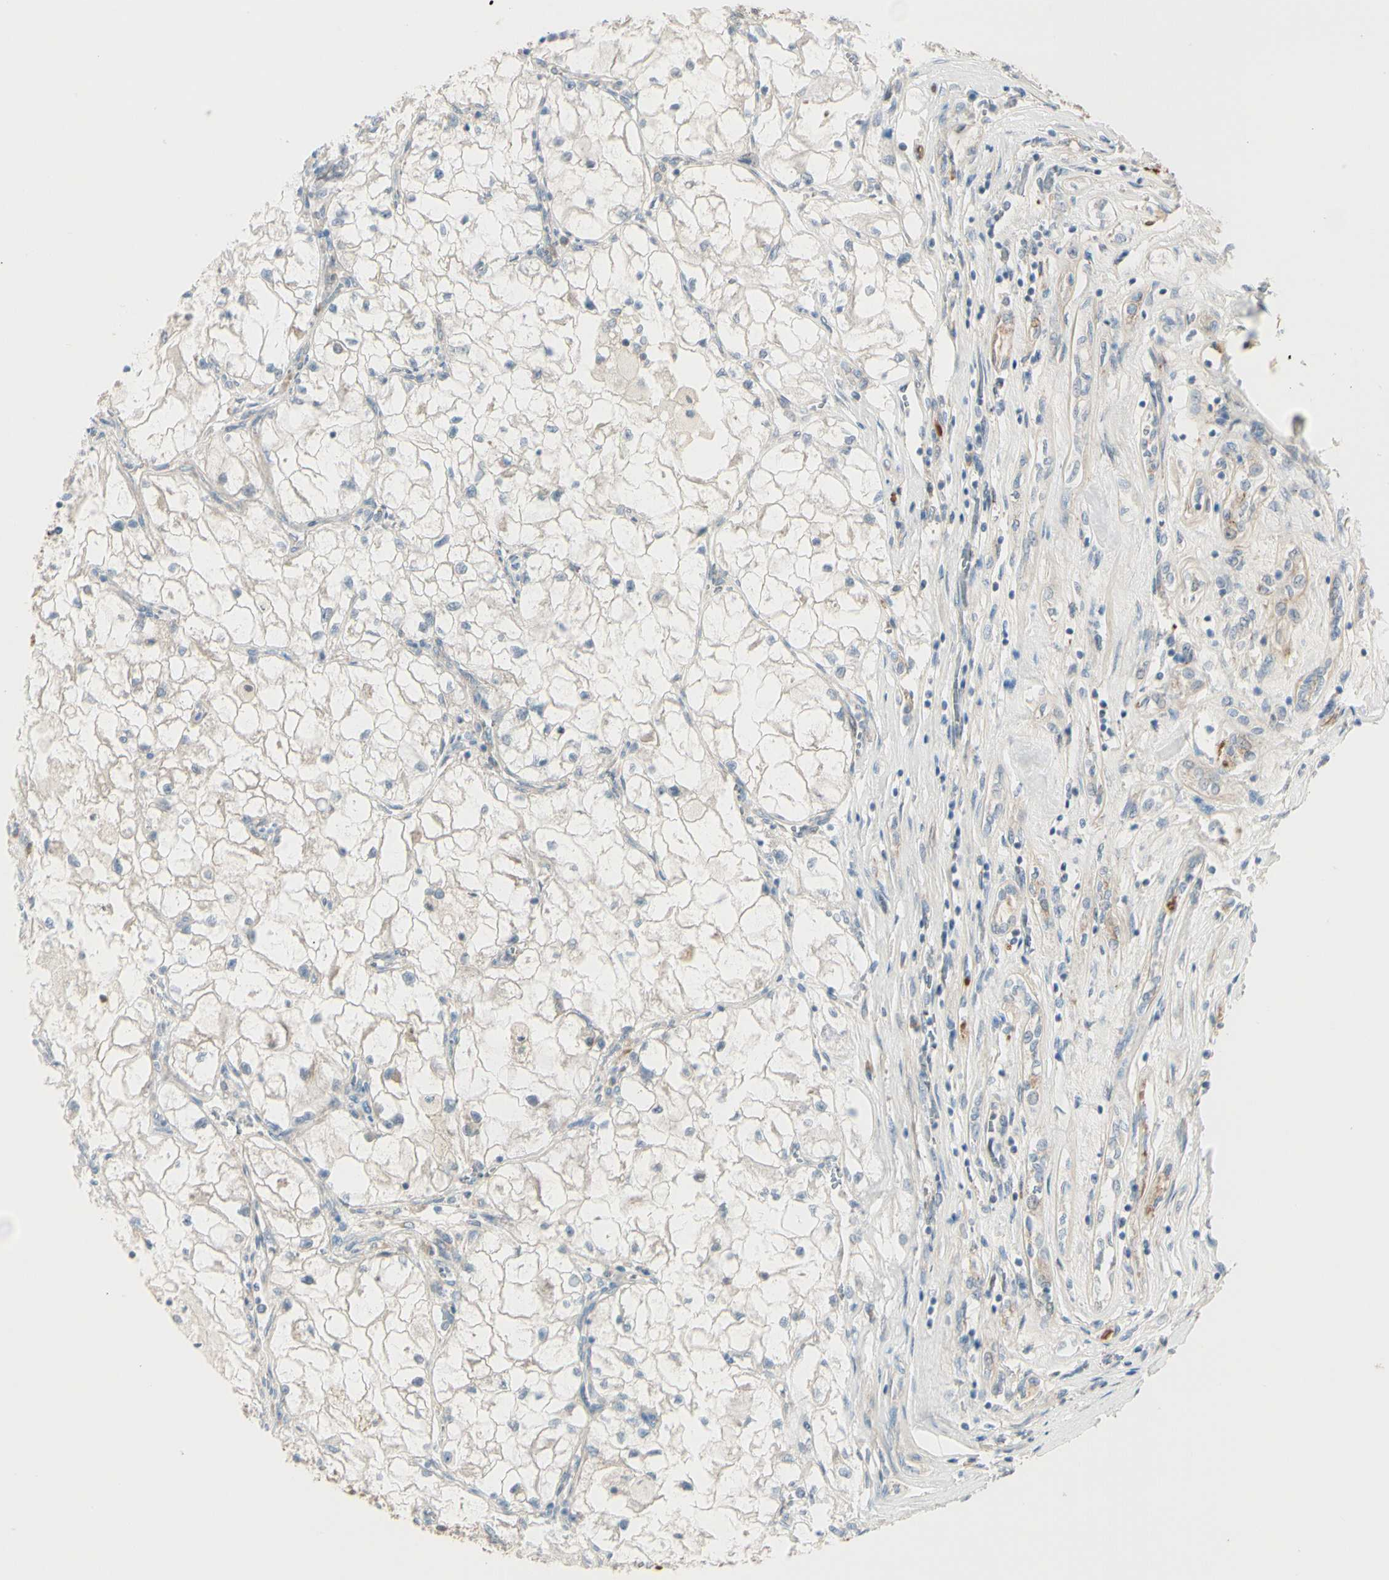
{"staining": {"intensity": "weak", "quantity": ">75%", "location": "cytoplasmic/membranous"}, "tissue": "renal cancer", "cell_type": "Tumor cells", "image_type": "cancer", "snomed": [{"axis": "morphology", "description": "Adenocarcinoma, NOS"}, {"axis": "topography", "description": "Kidney"}], "caption": "DAB immunohistochemical staining of human renal adenocarcinoma exhibits weak cytoplasmic/membranous protein expression in about >75% of tumor cells.", "gene": "EPHA3", "patient": {"sex": "female", "age": 70}}